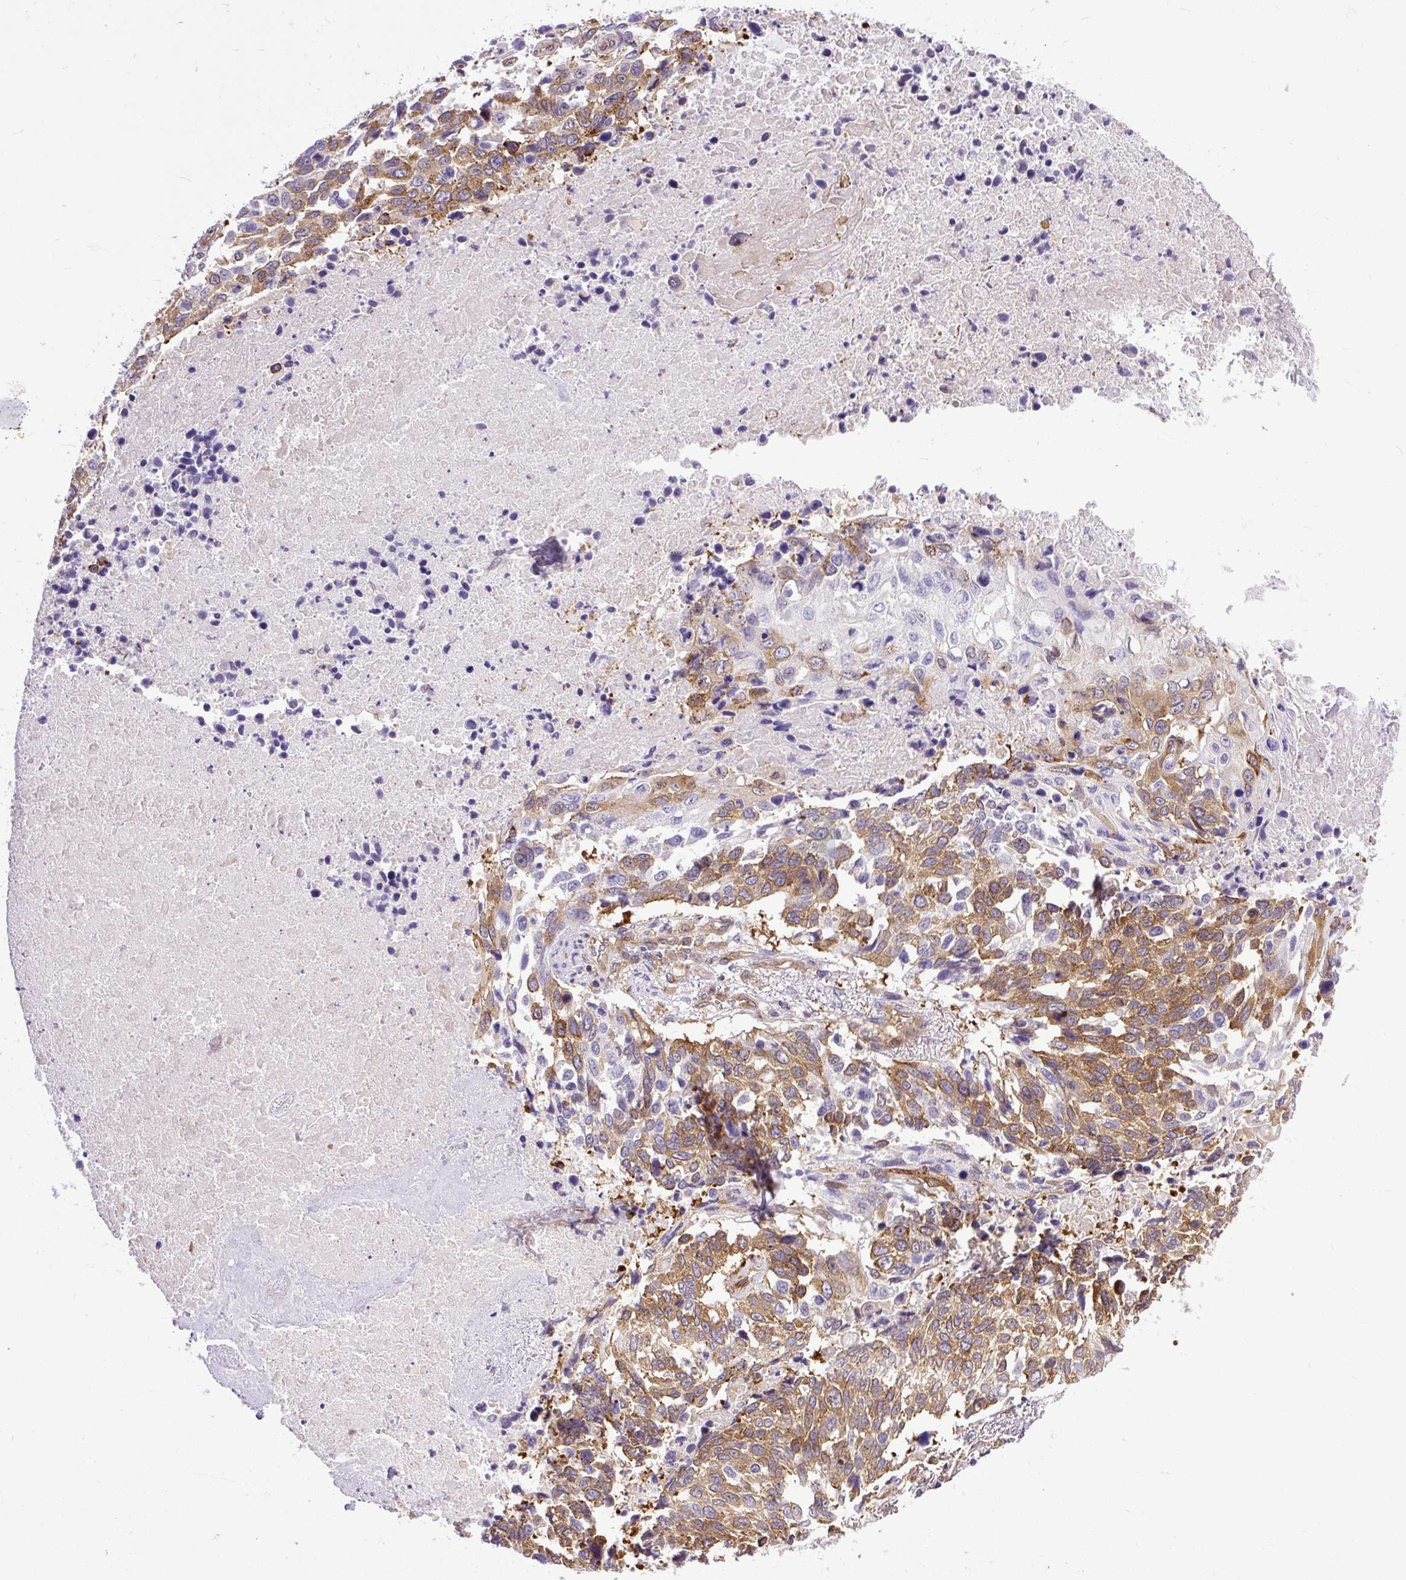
{"staining": {"intensity": "strong", "quantity": "25%-75%", "location": "cytoplasmic/membranous"}, "tissue": "lung cancer", "cell_type": "Tumor cells", "image_type": "cancer", "snomed": [{"axis": "morphology", "description": "Squamous cell carcinoma, NOS"}, {"axis": "topography", "description": "Lung"}], "caption": "DAB immunohistochemical staining of human lung squamous cell carcinoma demonstrates strong cytoplasmic/membranous protein positivity in approximately 25%-75% of tumor cells. The protein of interest is stained brown, and the nuclei are stained in blue (DAB (3,3'-diaminobenzidine) IHC with brightfield microscopy, high magnification).", "gene": "TRIM17", "patient": {"sex": "male", "age": 62}}